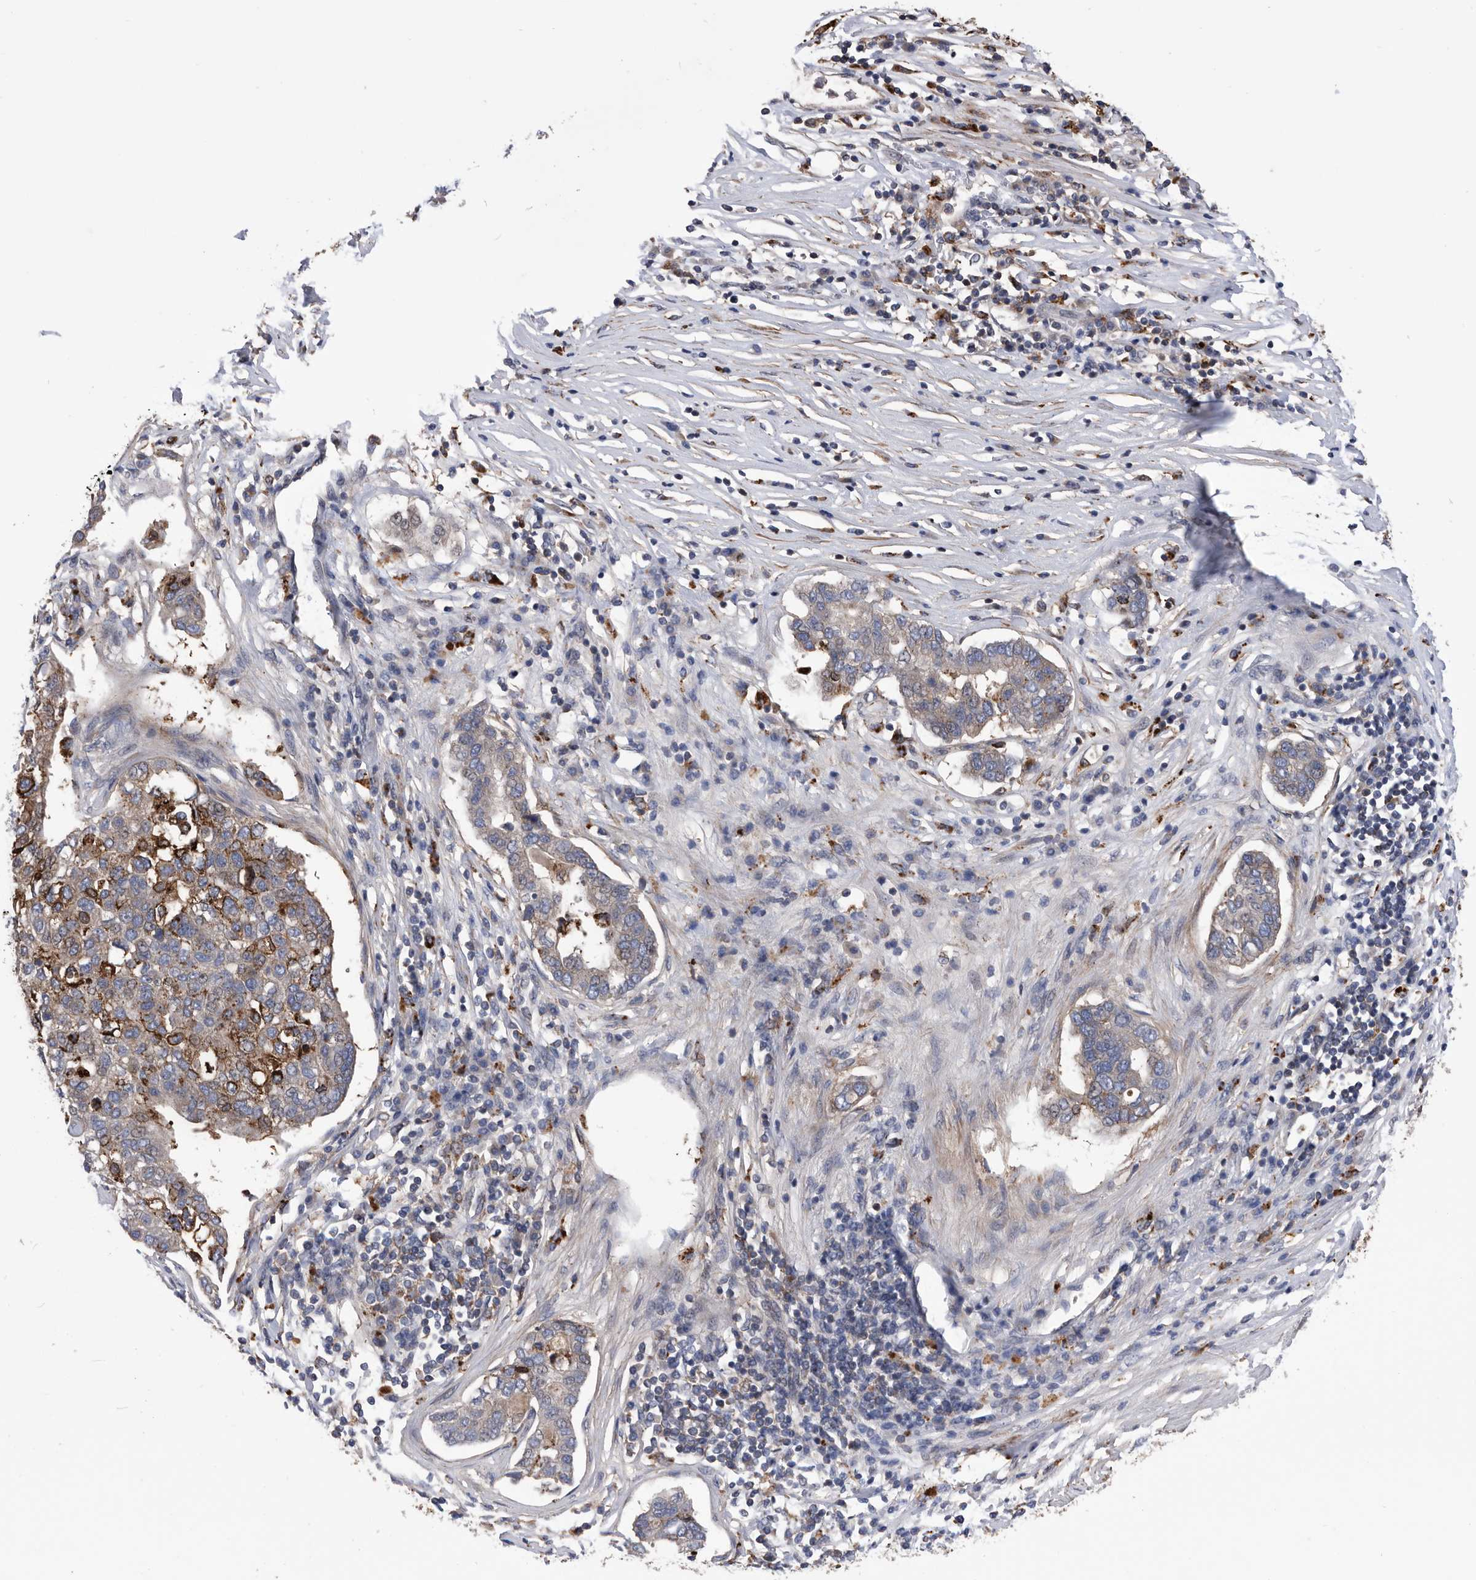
{"staining": {"intensity": "strong", "quantity": "<25%", "location": "cytoplasmic/membranous"}, "tissue": "pancreatic cancer", "cell_type": "Tumor cells", "image_type": "cancer", "snomed": [{"axis": "morphology", "description": "Adenocarcinoma, NOS"}, {"axis": "topography", "description": "Pancreas"}], "caption": "Approximately <25% of tumor cells in pancreatic cancer demonstrate strong cytoplasmic/membranous protein positivity as visualized by brown immunohistochemical staining.", "gene": "BAIAP3", "patient": {"sex": "female", "age": 61}}